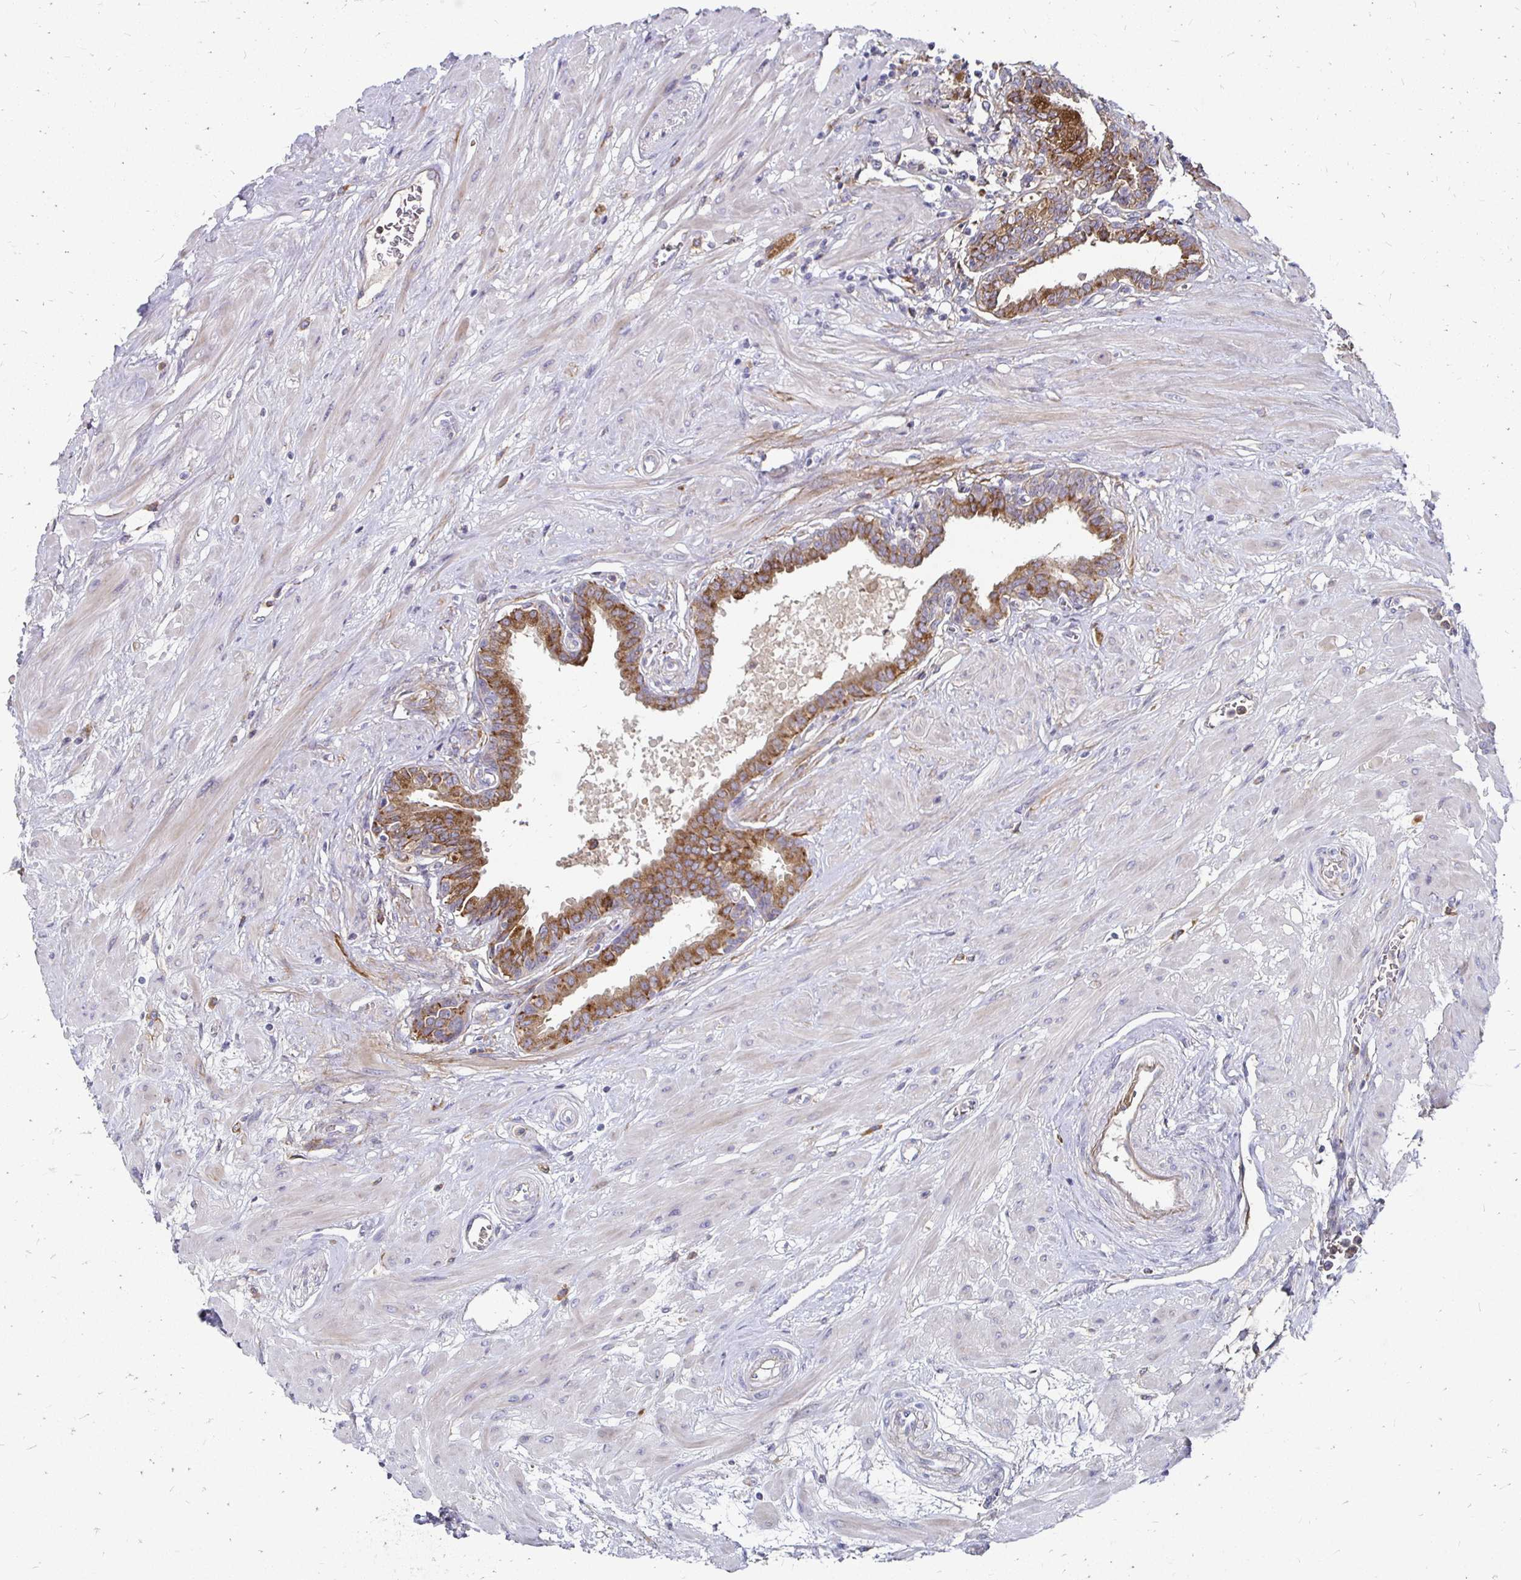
{"staining": {"intensity": "moderate", "quantity": ">75%", "location": "cytoplasmic/membranous"}, "tissue": "seminal vesicle", "cell_type": "Glandular cells", "image_type": "normal", "snomed": [{"axis": "morphology", "description": "Normal tissue, NOS"}, {"axis": "topography", "description": "Prostate"}, {"axis": "topography", "description": "Seminal veicle"}], "caption": "A micrograph of human seminal vesicle stained for a protein exhibits moderate cytoplasmic/membranous brown staining in glandular cells. (brown staining indicates protein expression, while blue staining denotes nuclei).", "gene": "NCSTN", "patient": {"sex": "male", "age": 60}}